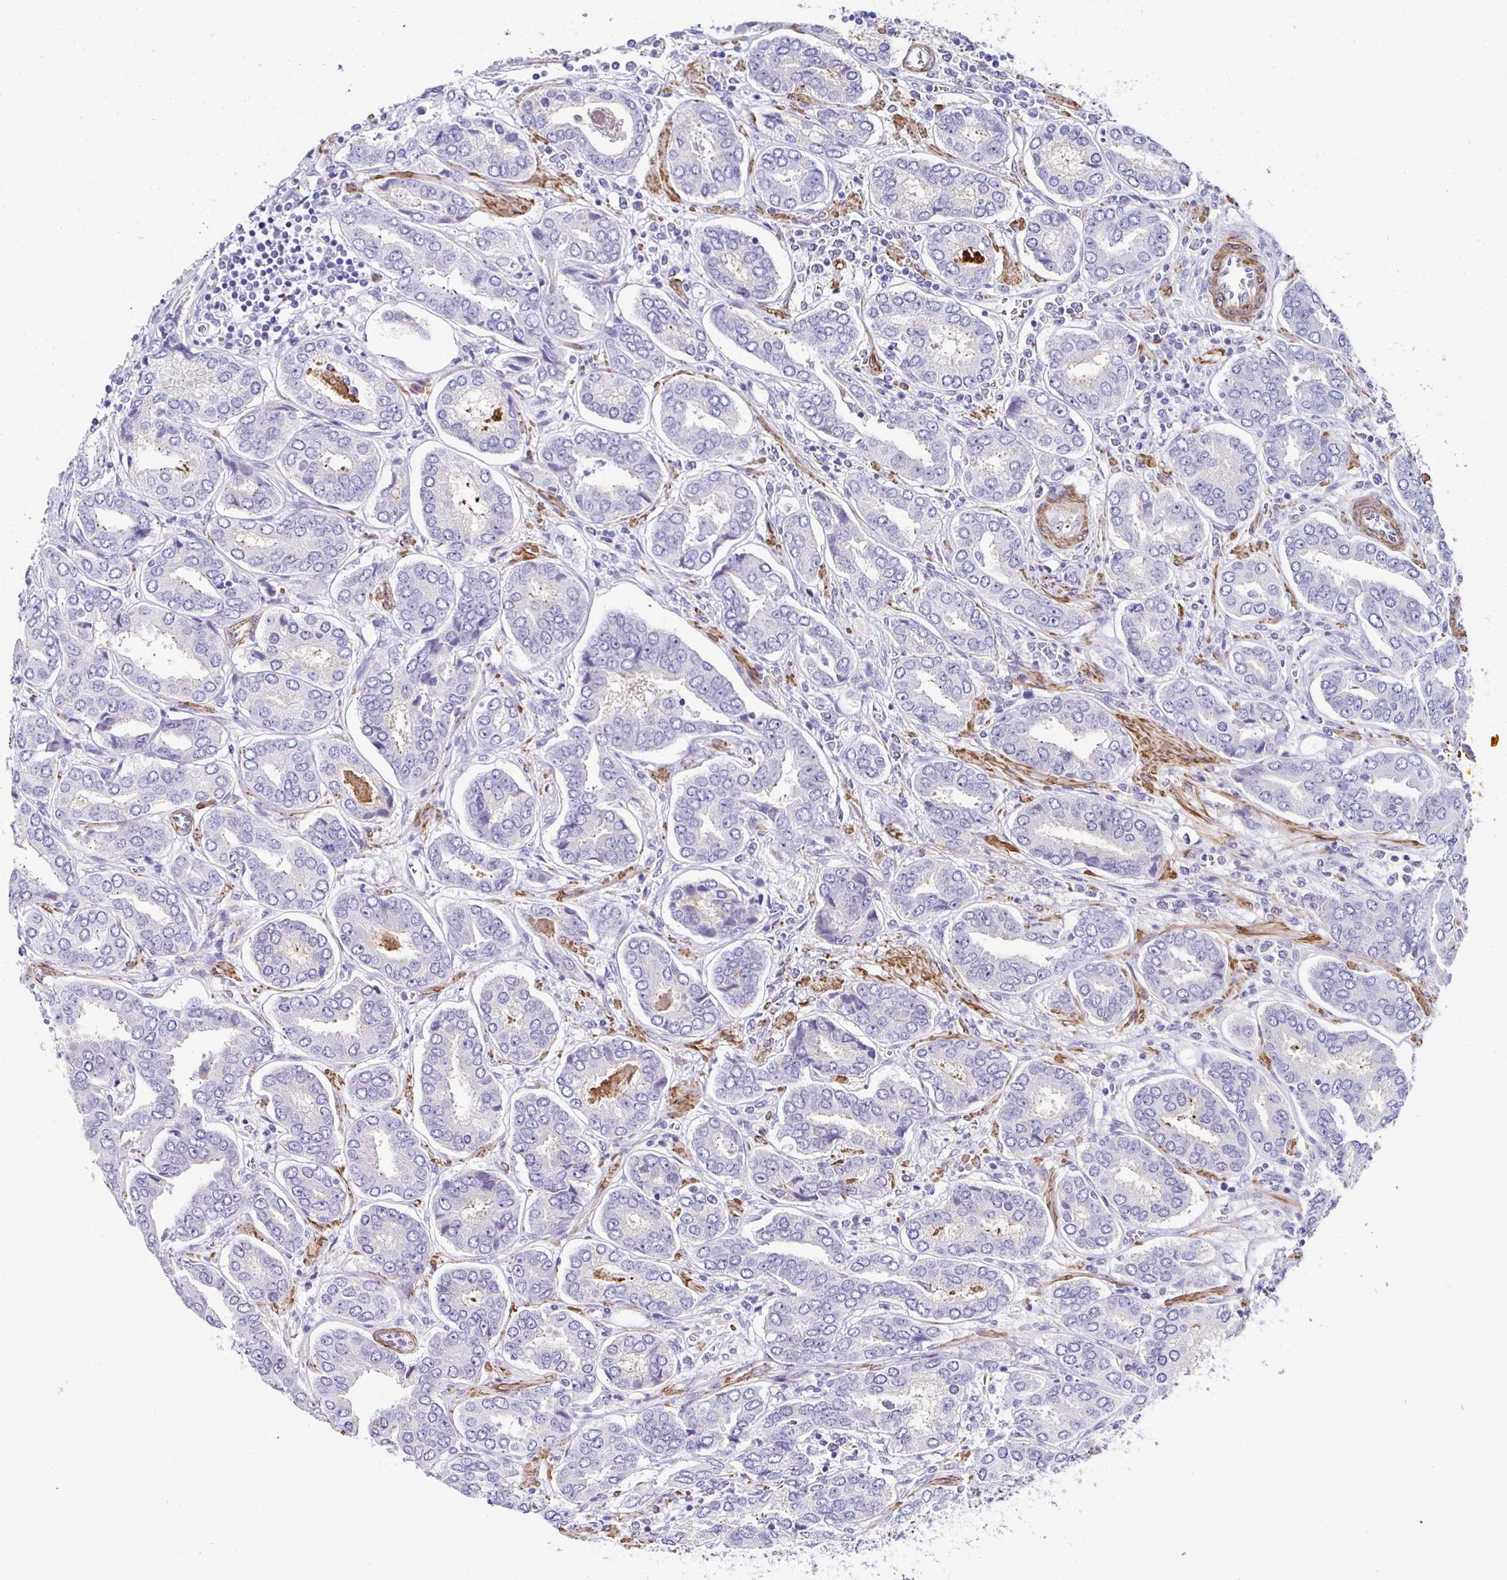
{"staining": {"intensity": "negative", "quantity": "none", "location": "none"}, "tissue": "prostate cancer", "cell_type": "Tumor cells", "image_type": "cancer", "snomed": [{"axis": "morphology", "description": "Adenocarcinoma, High grade"}, {"axis": "topography", "description": "Prostate"}], "caption": "High power microscopy image of an immunohistochemistry histopathology image of prostate cancer (high-grade adenocarcinoma), revealing no significant expression in tumor cells.", "gene": "PPFIA4", "patient": {"sex": "male", "age": 72}}